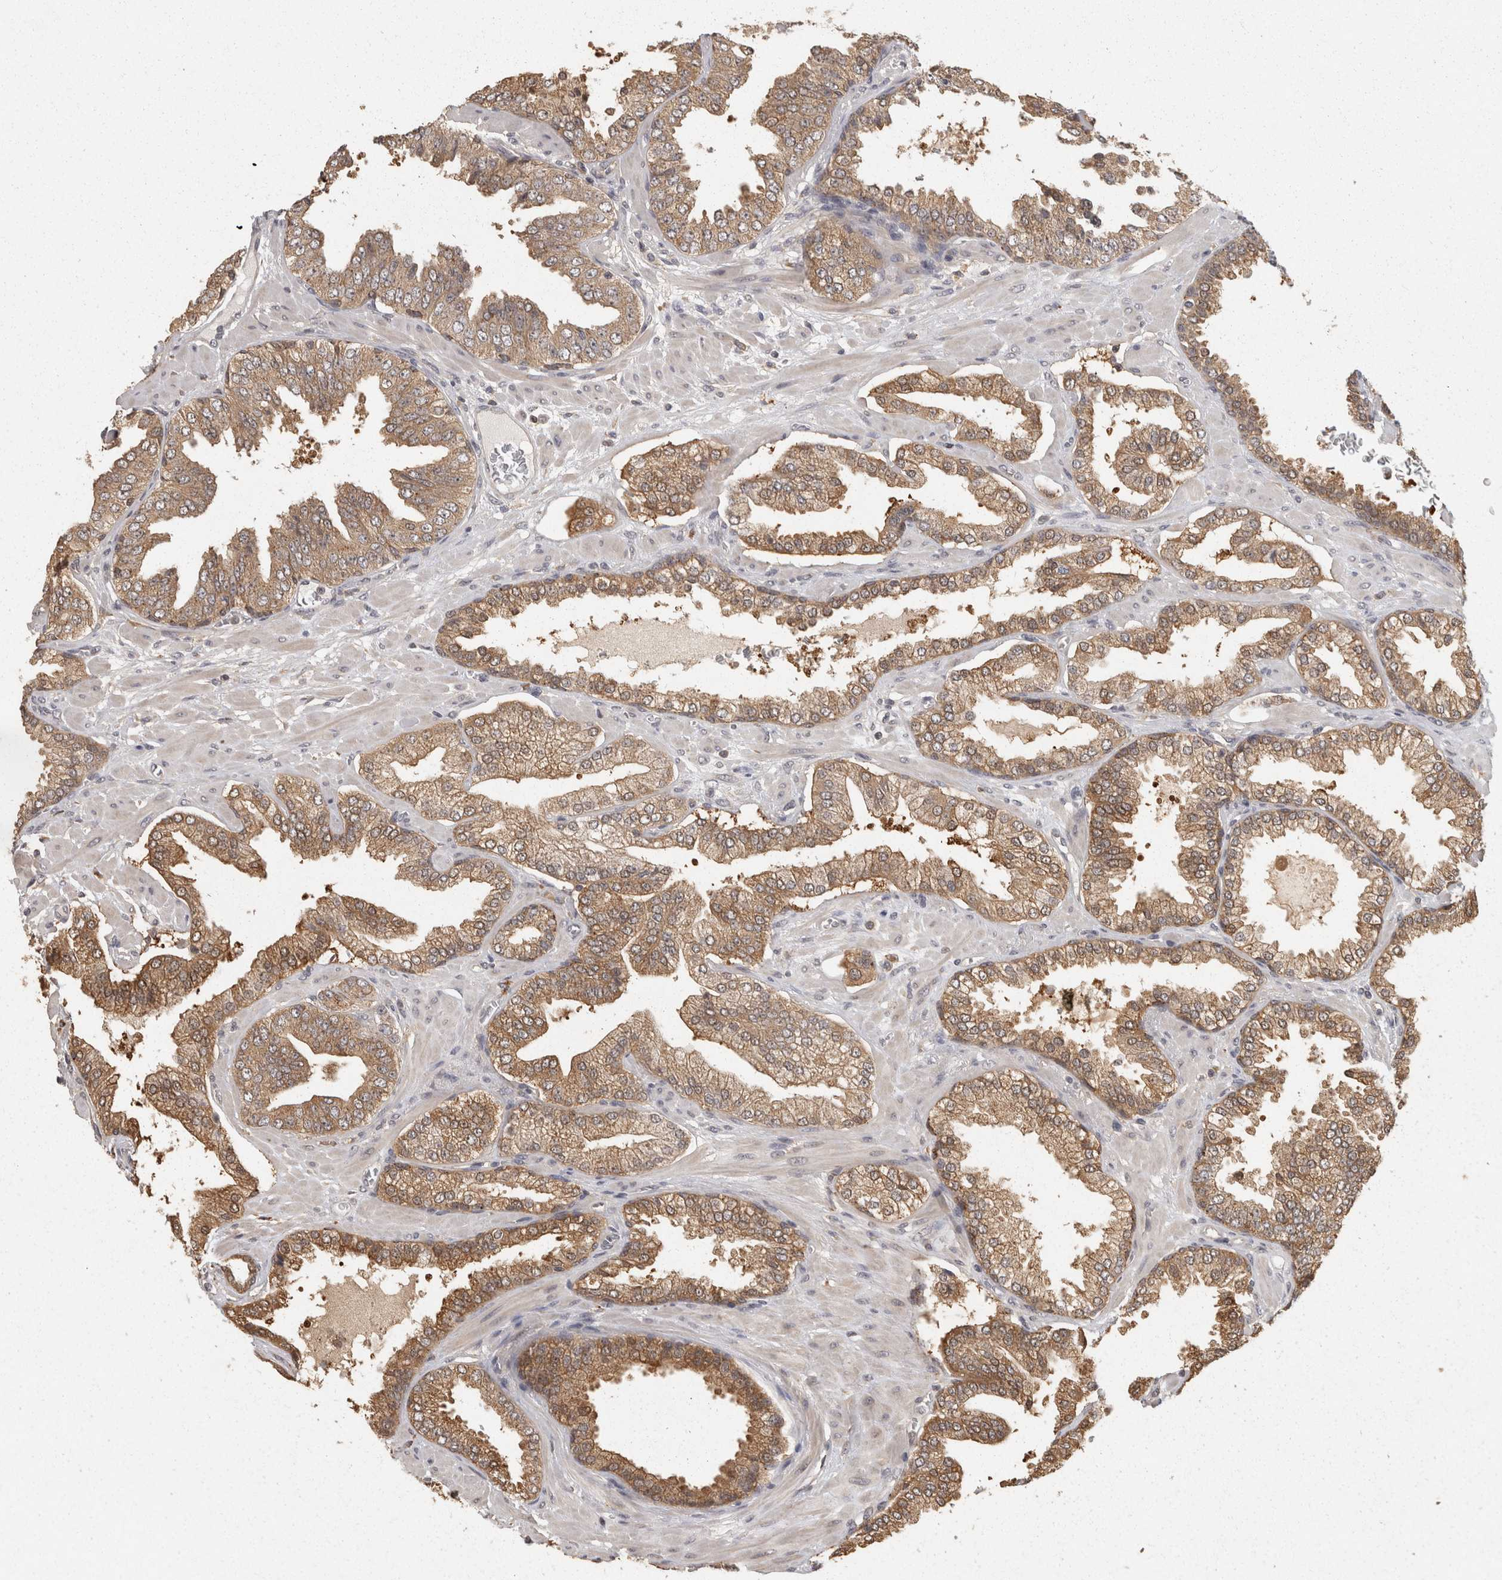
{"staining": {"intensity": "moderate", "quantity": ">75%", "location": "cytoplasmic/membranous"}, "tissue": "prostate cancer", "cell_type": "Tumor cells", "image_type": "cancer", "snomed": [{"axis": "morphology", "description": "Adenocarcinoma, Low grade"}, {"axis": "topography", "description": "Prostate"}], "caption": "The immunohistochemical stain shows moderate cytoplasmic/membranous positivity in tumor cells of prostate cancer (adenocarcinoma (low-grade)) tissue. Using DAB (brown) and hematoxylin (blue) stains, captured at high magnification using brightfield microscopy.", "gene": "ACAT2", "patient": {"sex": "male", "age": 62}}